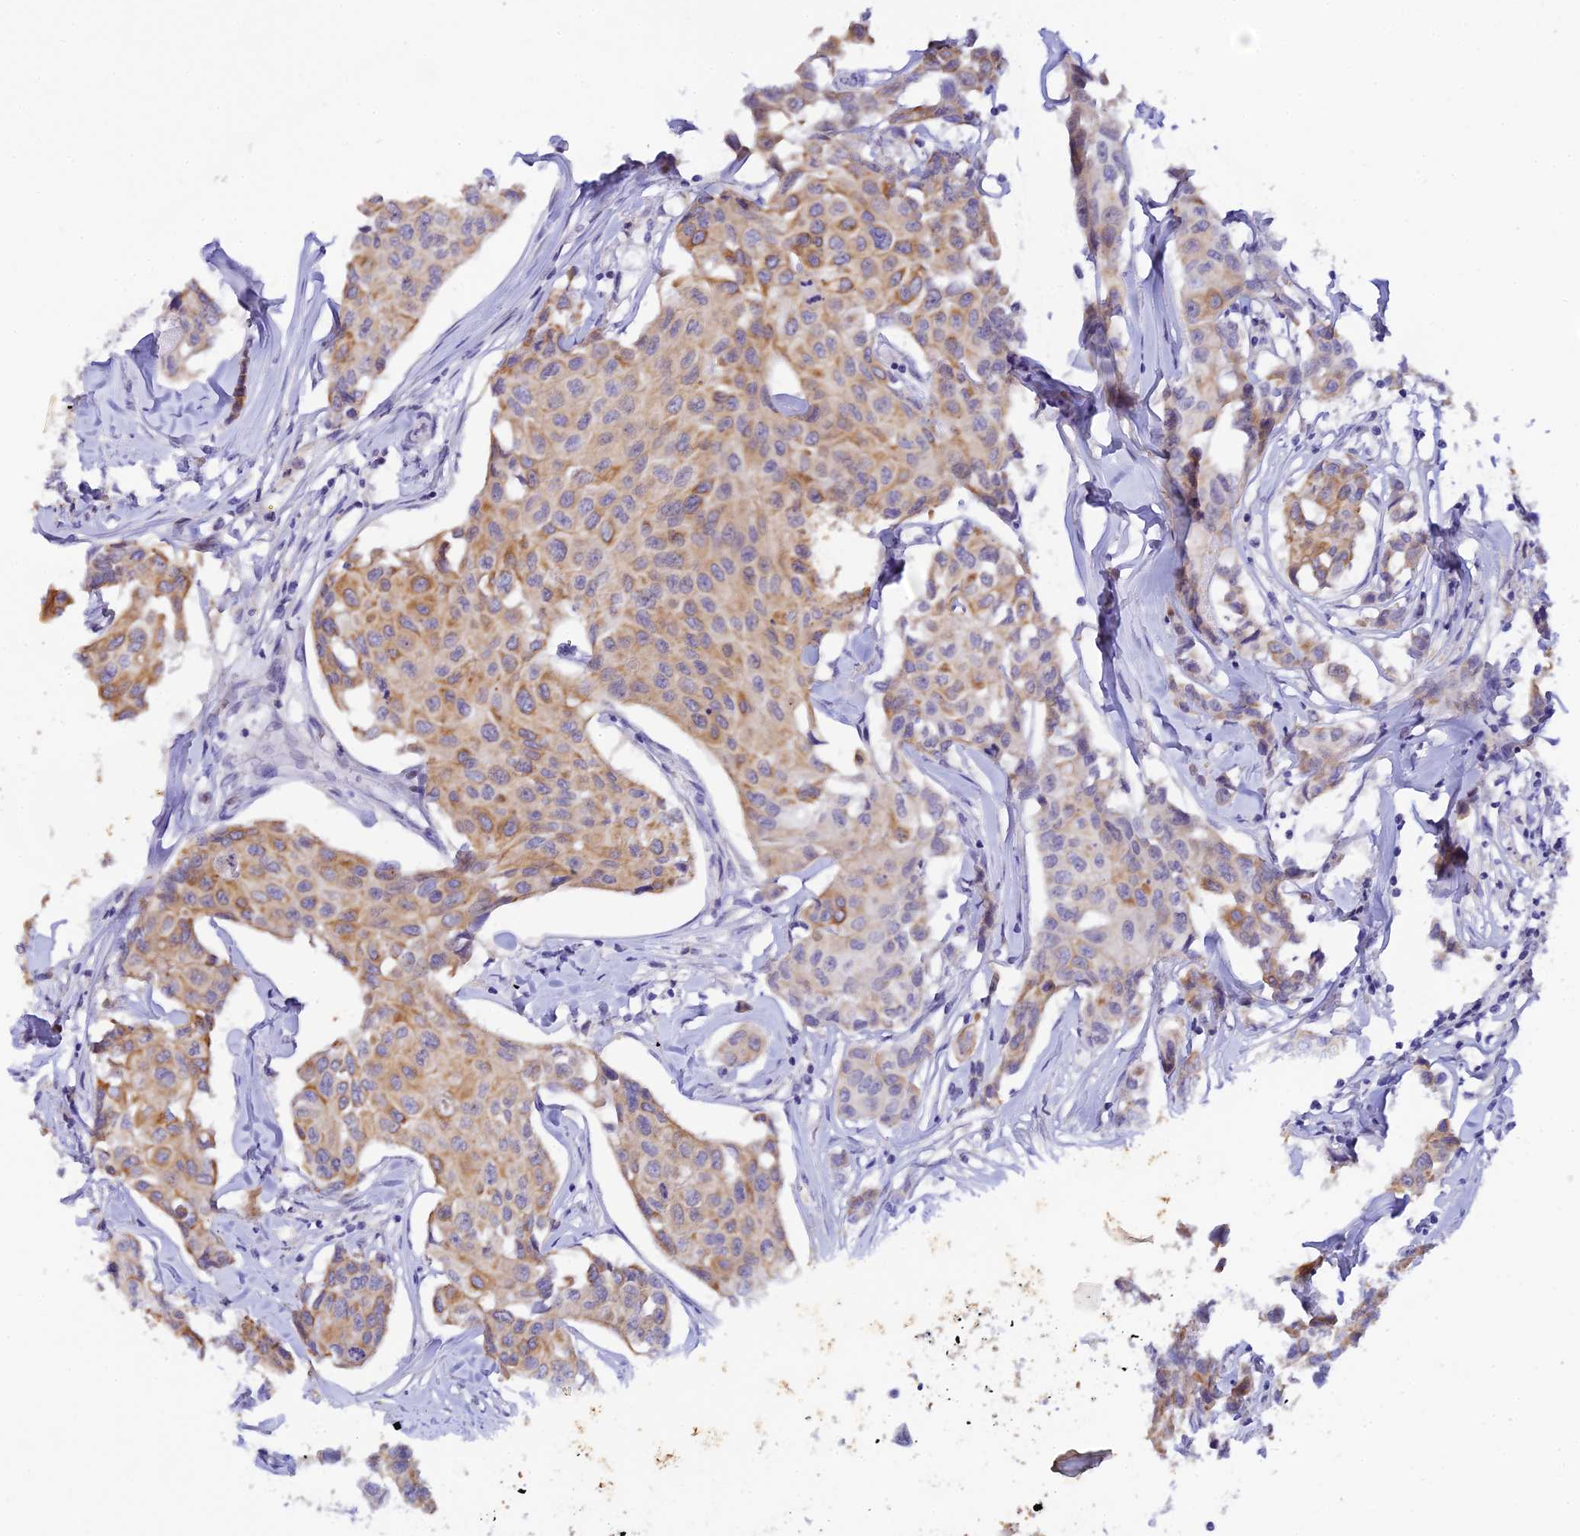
{"staining": {"intensity": "moderate", "quantity": "<25%", "location": "cytoplasmic/membranous"}, "tissue": "breast cancer", "cell_type": "Tumor cells", "image_type": "cancer", "snomed": [{"axis": "morphology", "description": "Duct carcinoma"}, {"axis": "topography", "description": "Breast"}], "caption": "Protein expression analysis of breast cancer shows moderate cytoplasmic/membranous expression in about <25% of tumor cells.", "gene": "RASGEF1B", "patient": {"sex": "female", "age": 80}}